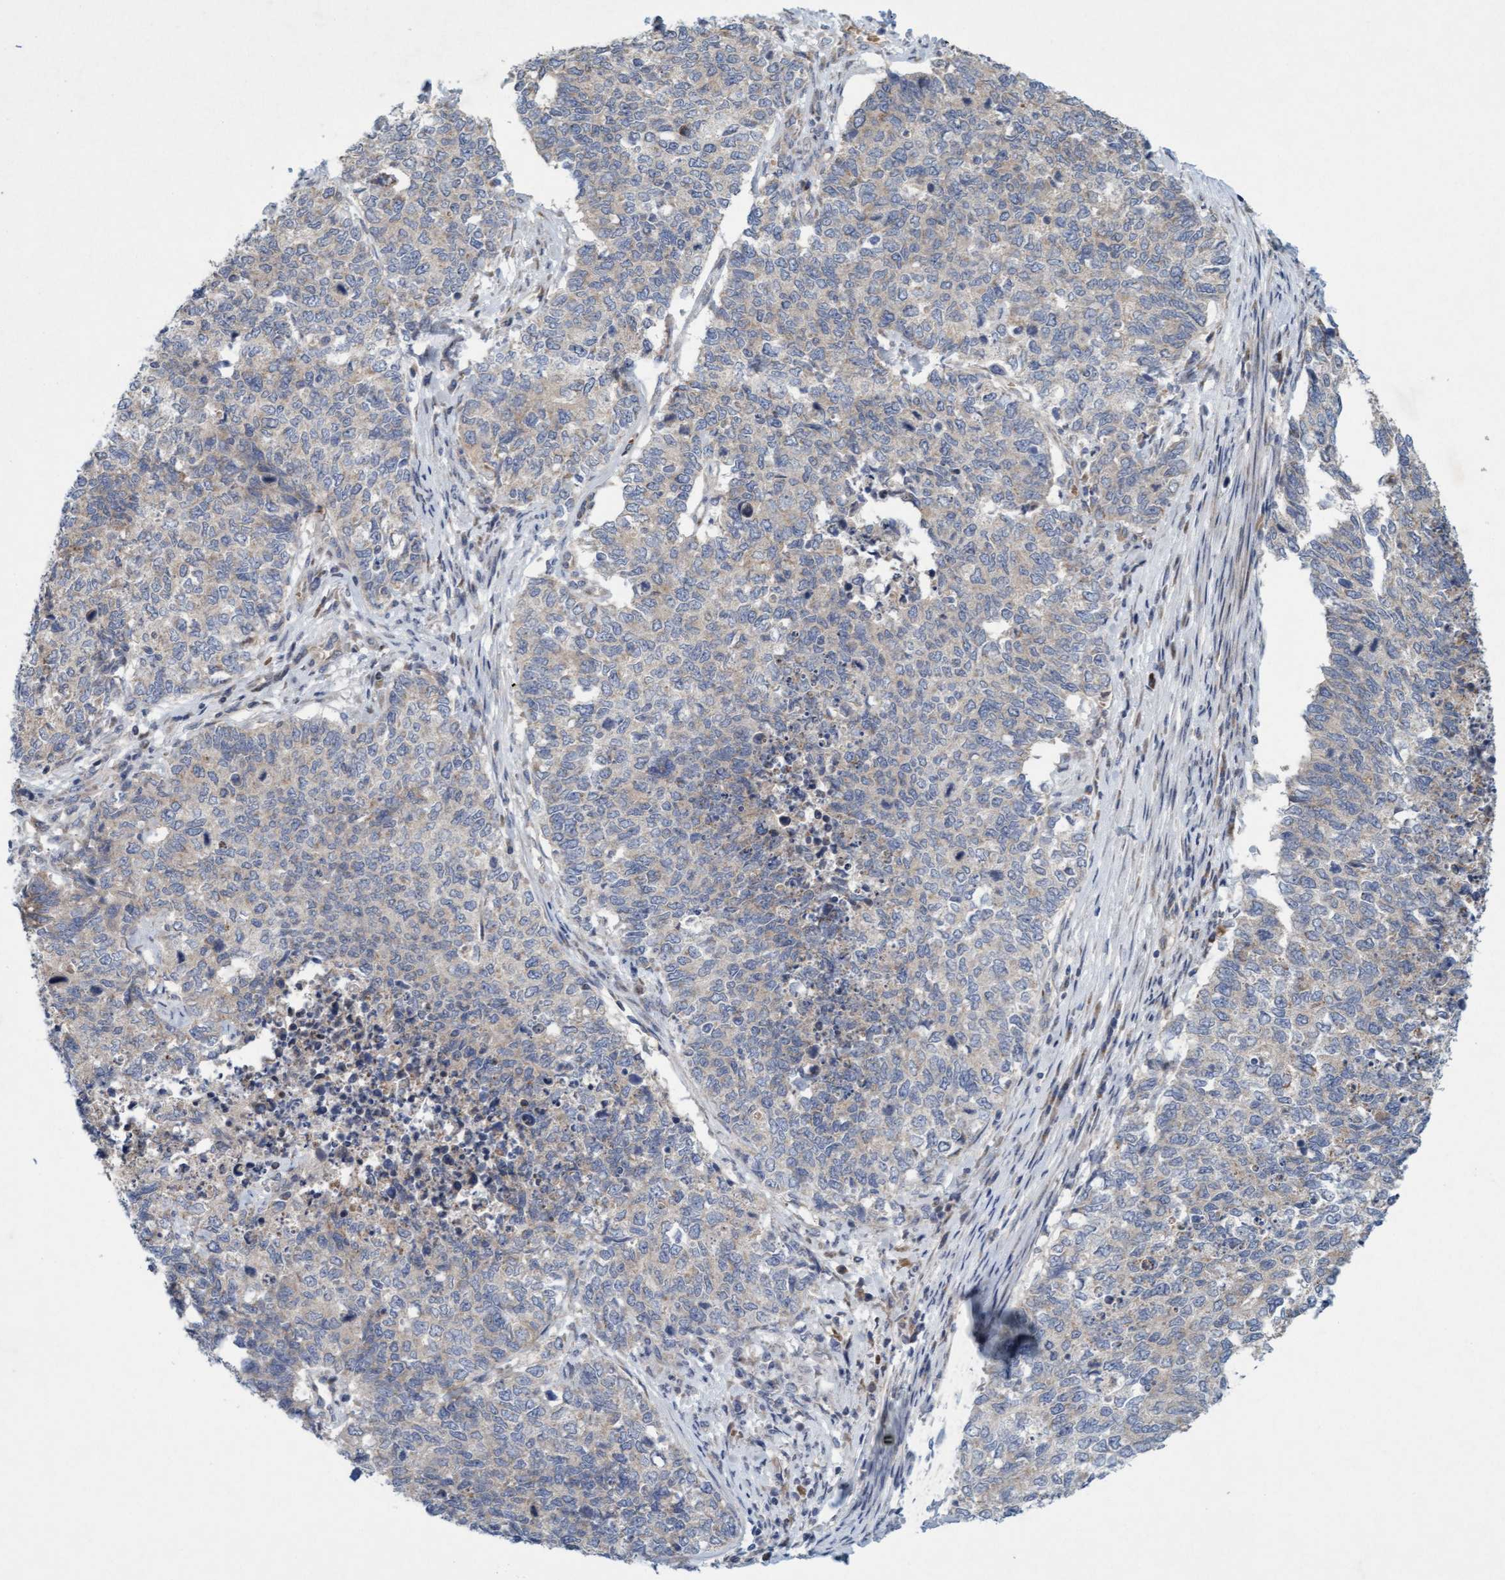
{"staining": {"intensity": "negative", "quantity": "none", "location": "none"}, "tissue": "cervical cancer", "cell_type": "Tumor cells", "image_type": "cancer", "snomed": [{"axis": "morphology", "description": "Squamous cell carcinoma, NOS"}, {"axis": "topography", "description": "Cervix"}], "caption": "High power microscopy histopathology image of an IHC photomicrograph of cervical cancer, revealing no significant expression in tumor cells.", "gene": "DDHD2", "patient": {"sex": "female", "age": 63}}